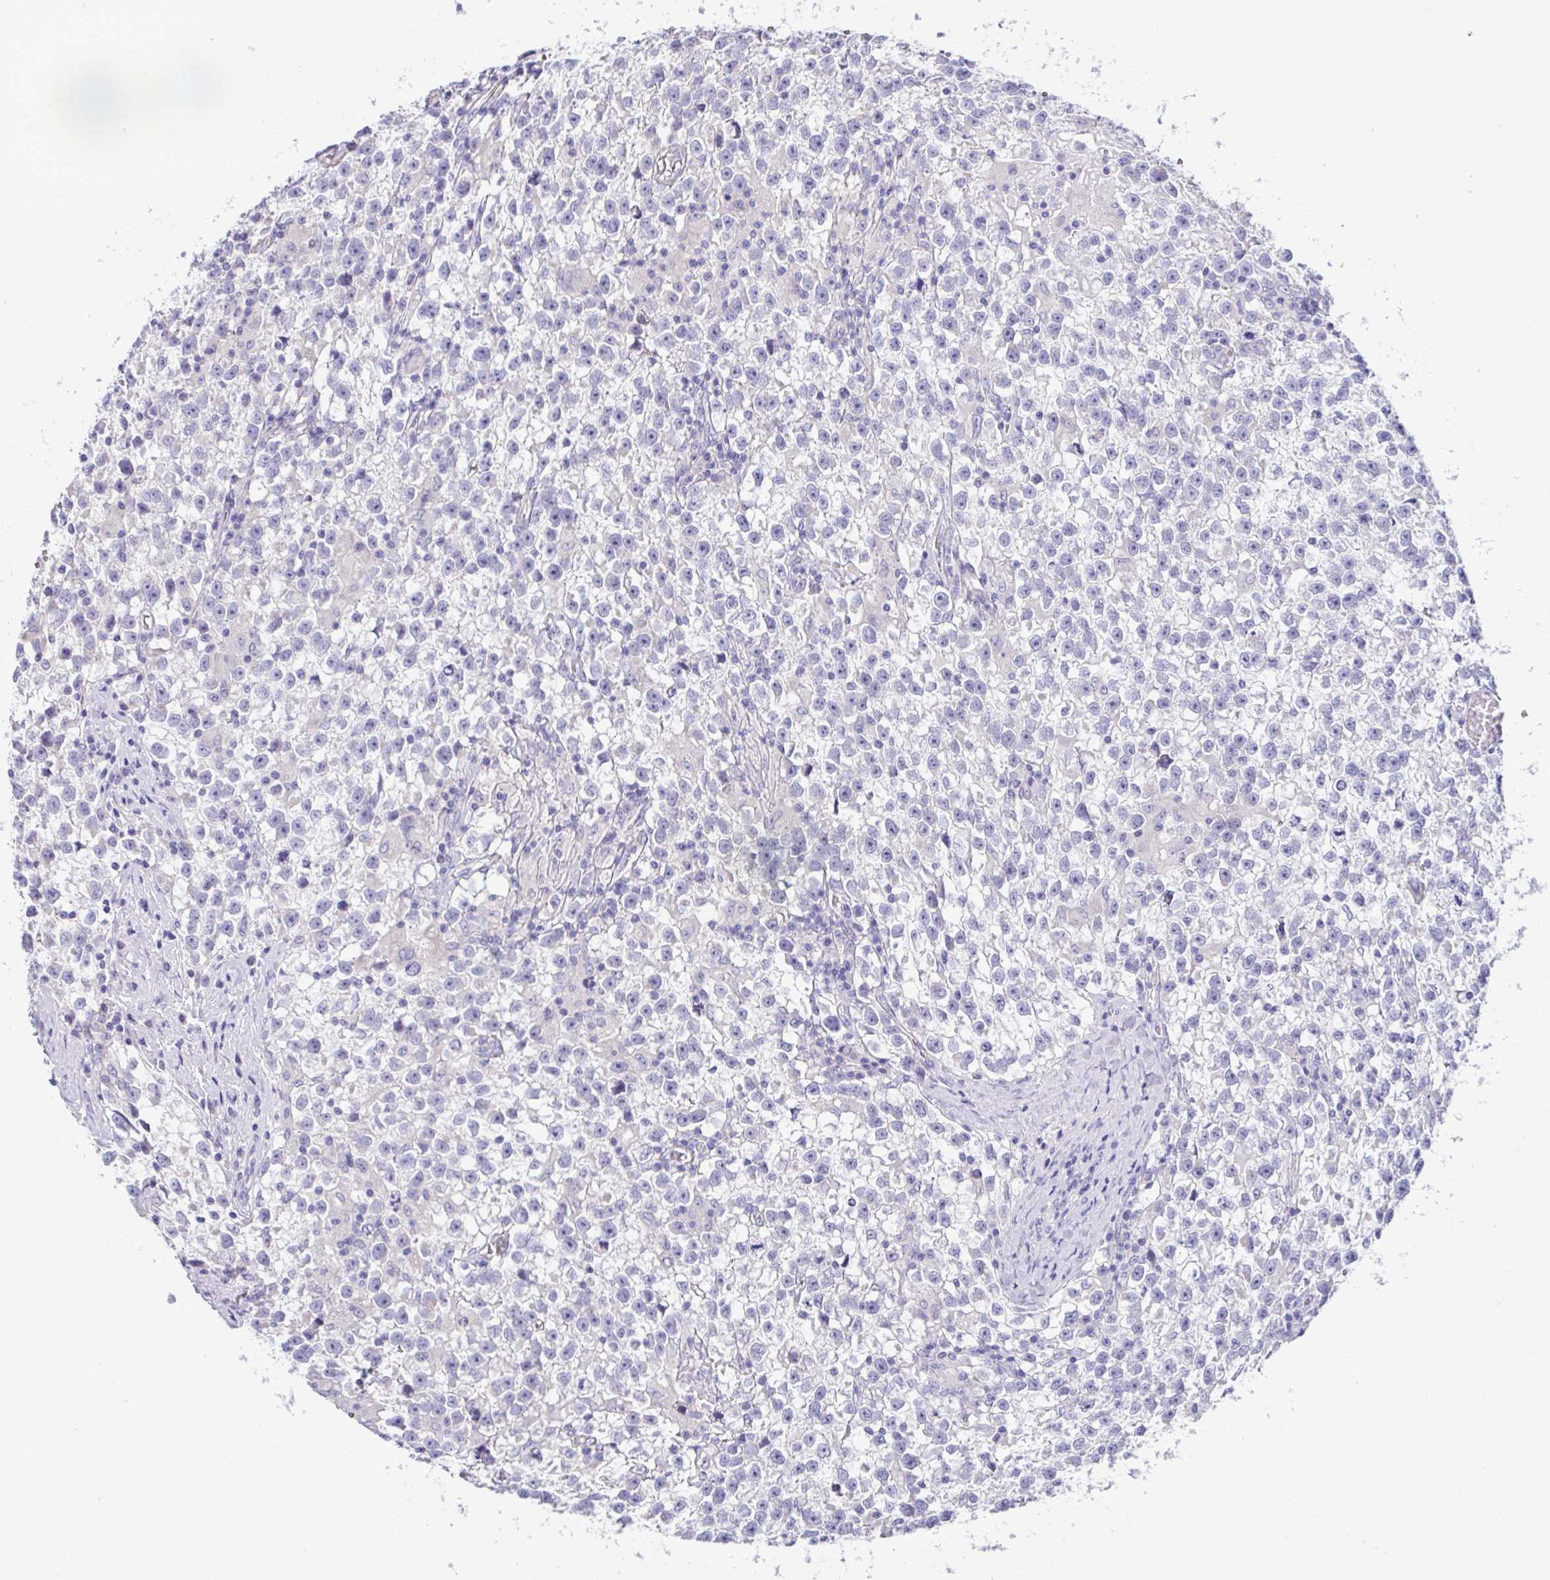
{"staining": {"intensity": "negative", "quantity": "none", "location": "none"}, "tissue": "testis cancer", "cell_type": "Tumor cells", "image_type": "cancer", "snomed": [{"axis": "morphology", "description": "Seminoma, NOS"}, {"axis": "topography", "description": "Testis"}], "caption": "DAB (3,3'-diaminobenzidine) immunohistochemical staining of testis cancer (seminoma) reveals no significant staining in tumor cells.", "gene": "MED11", "patient": {"sex": "male", "age": 31}}